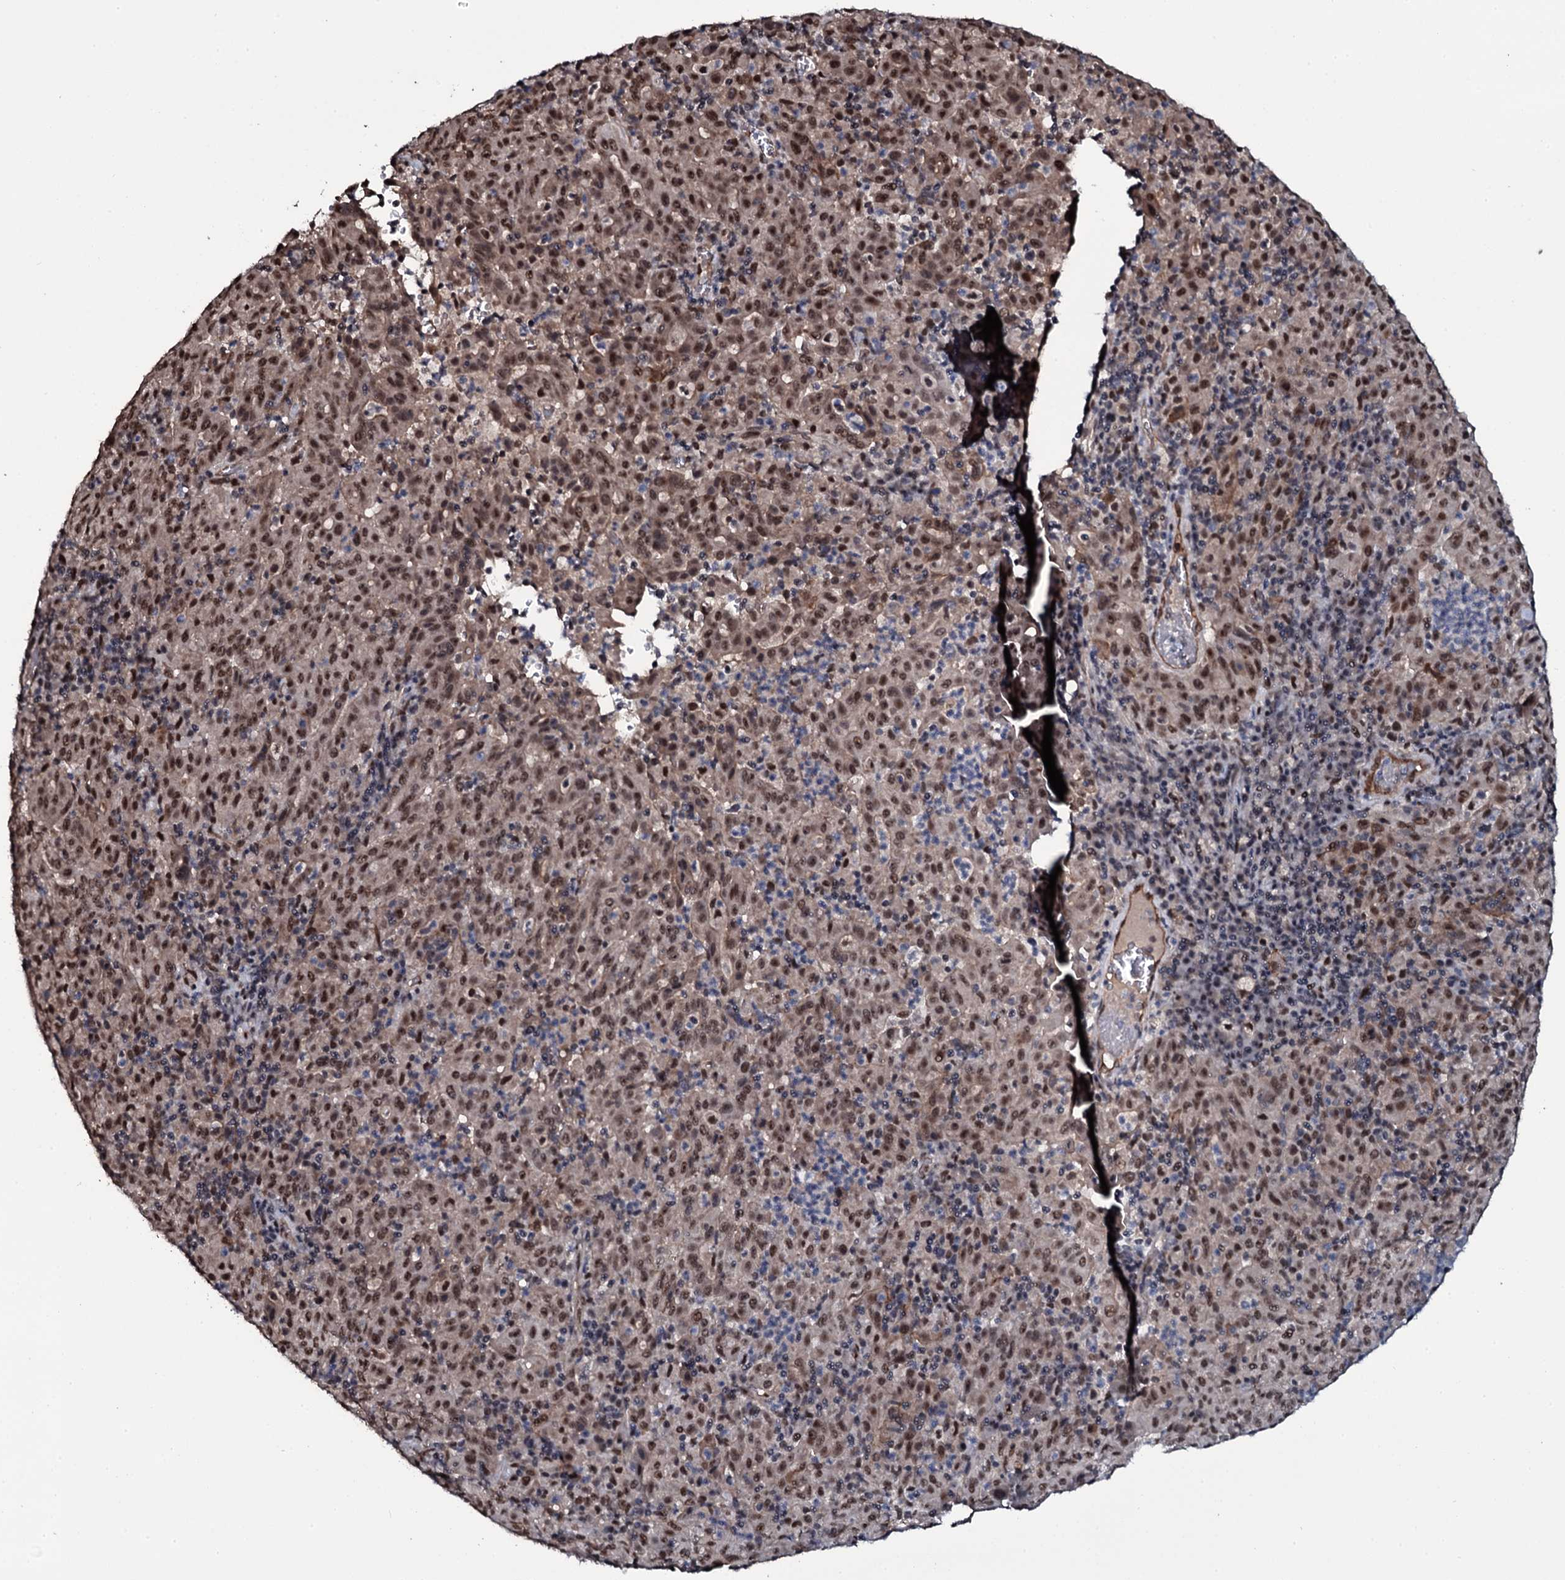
{"staining": {"intensity": "moderate", "quantity": ">75%", "location": "nuclear"}, "tissue": "pancreatic cancer", "cell_type": "Tumor cells", "image_type": "cancer", "snomed": [{"axis": "morphology", "description": "Adenocarcinoma, NOS"}, {"axis": "topography", "description": "Pancreas"}], "caption": "Tumor cells demonstrate moderate nuclear staining in about >75% of cells in adenocarcinoma (pancreatic).", "gene": "SH2D4B", "patient": {"sex": "male", "age": 63}}